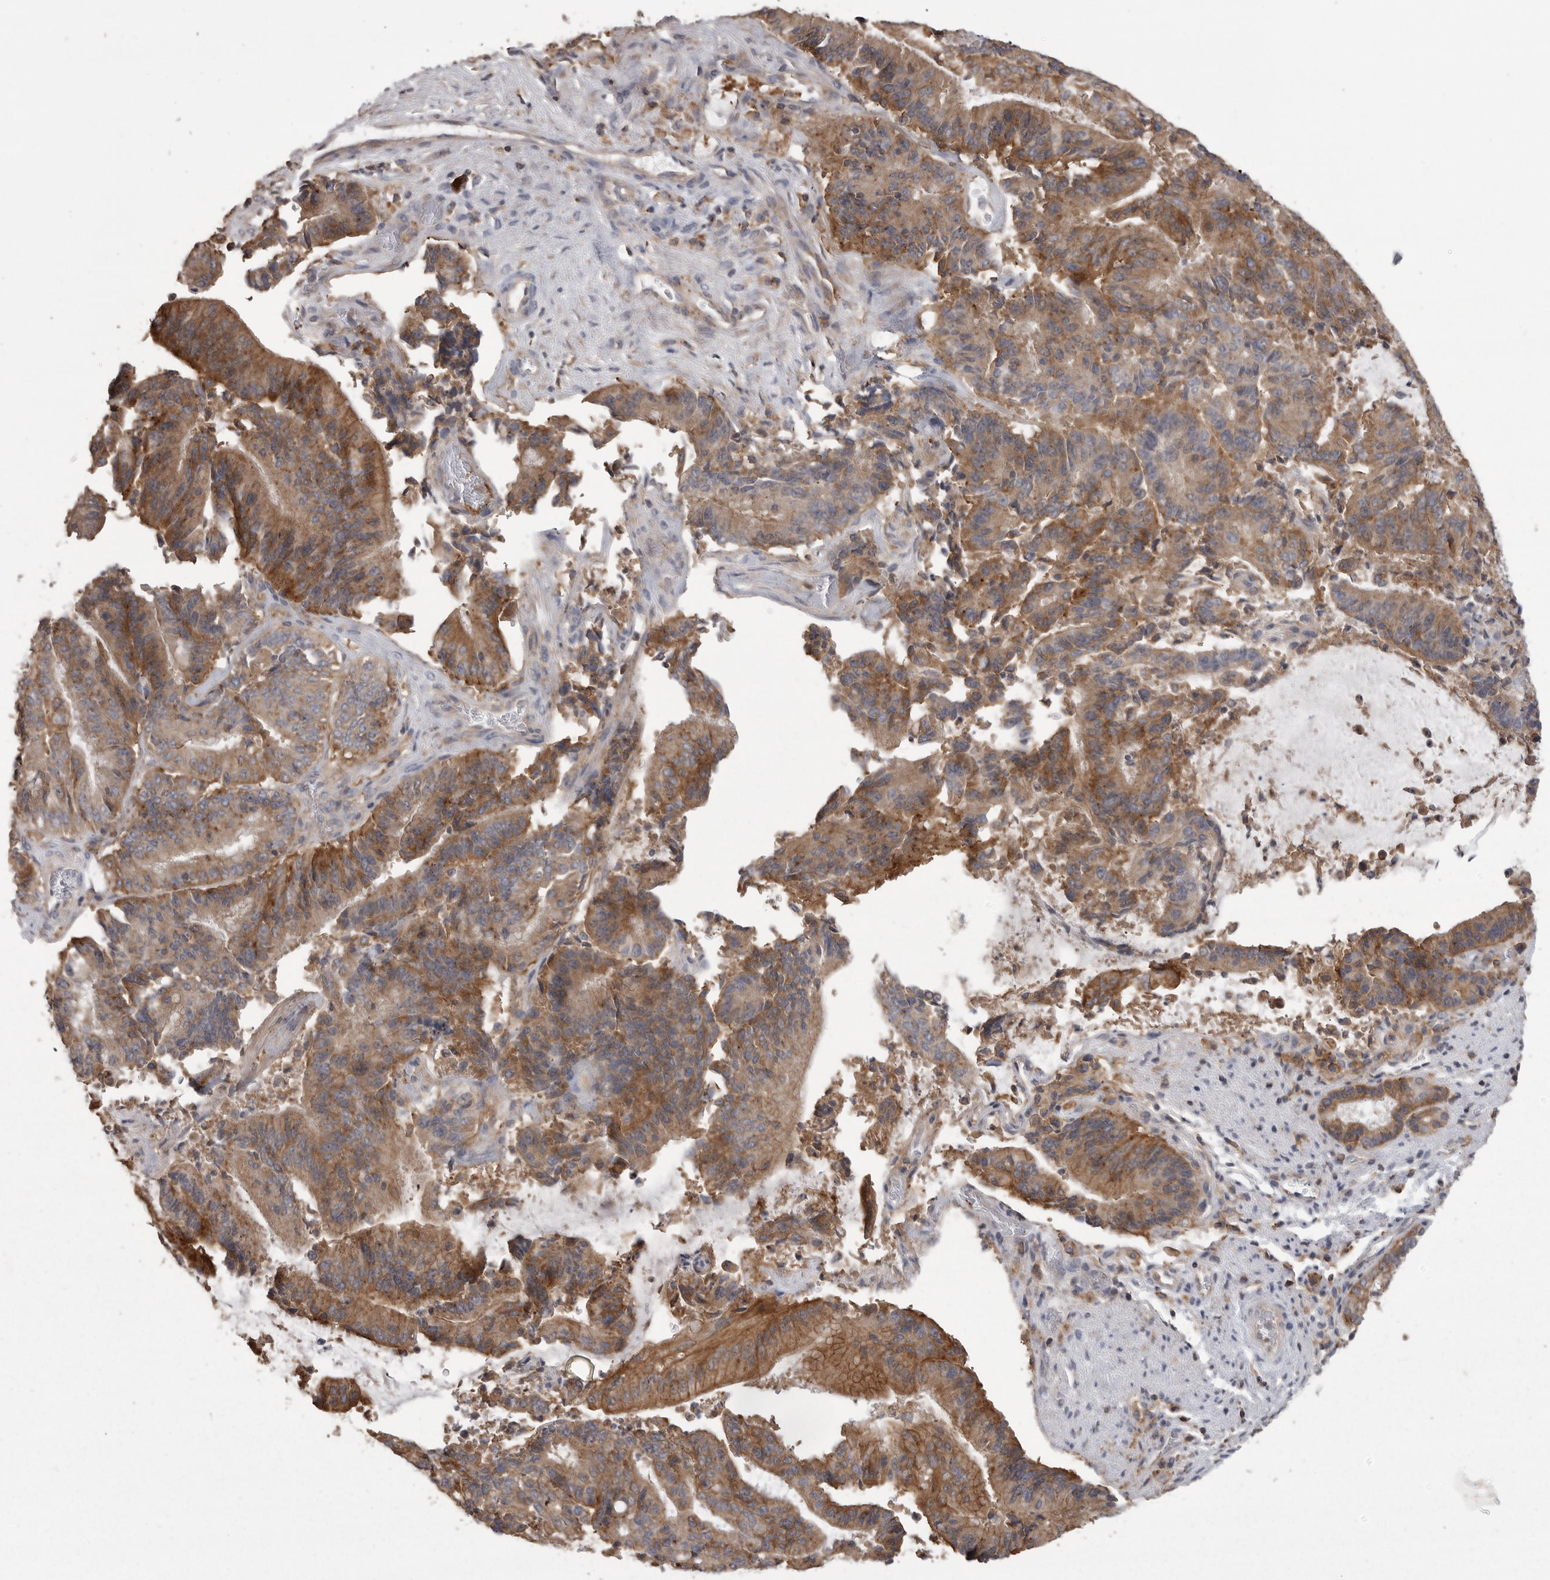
{"staining": {"intensity": "moderate", "quantity": ">75%", "location": "cytoplasmic/membranous"}, "tissue": "liver cancer", "cell_type": "Tumor cells", "image_type": "cancer", "snomed": [{"axis": "morphology", "description": "Normal tissue, NOS"}, {"axis": "morphology", "description": "Cholangiocarcinoma"}, {"axis": "topography", "description": "Liver"}, {"axis": "topography", "description": "Peripheral nerve tissue"}], "caption": "Protein staining displays moderate cytoplasmic/membranous expression in approximately >75% of tumor cells in liver cancer (cholangiocarcinoma).", "gene": "CMTM6", "patient": {"sex": "female", "age": 73}}